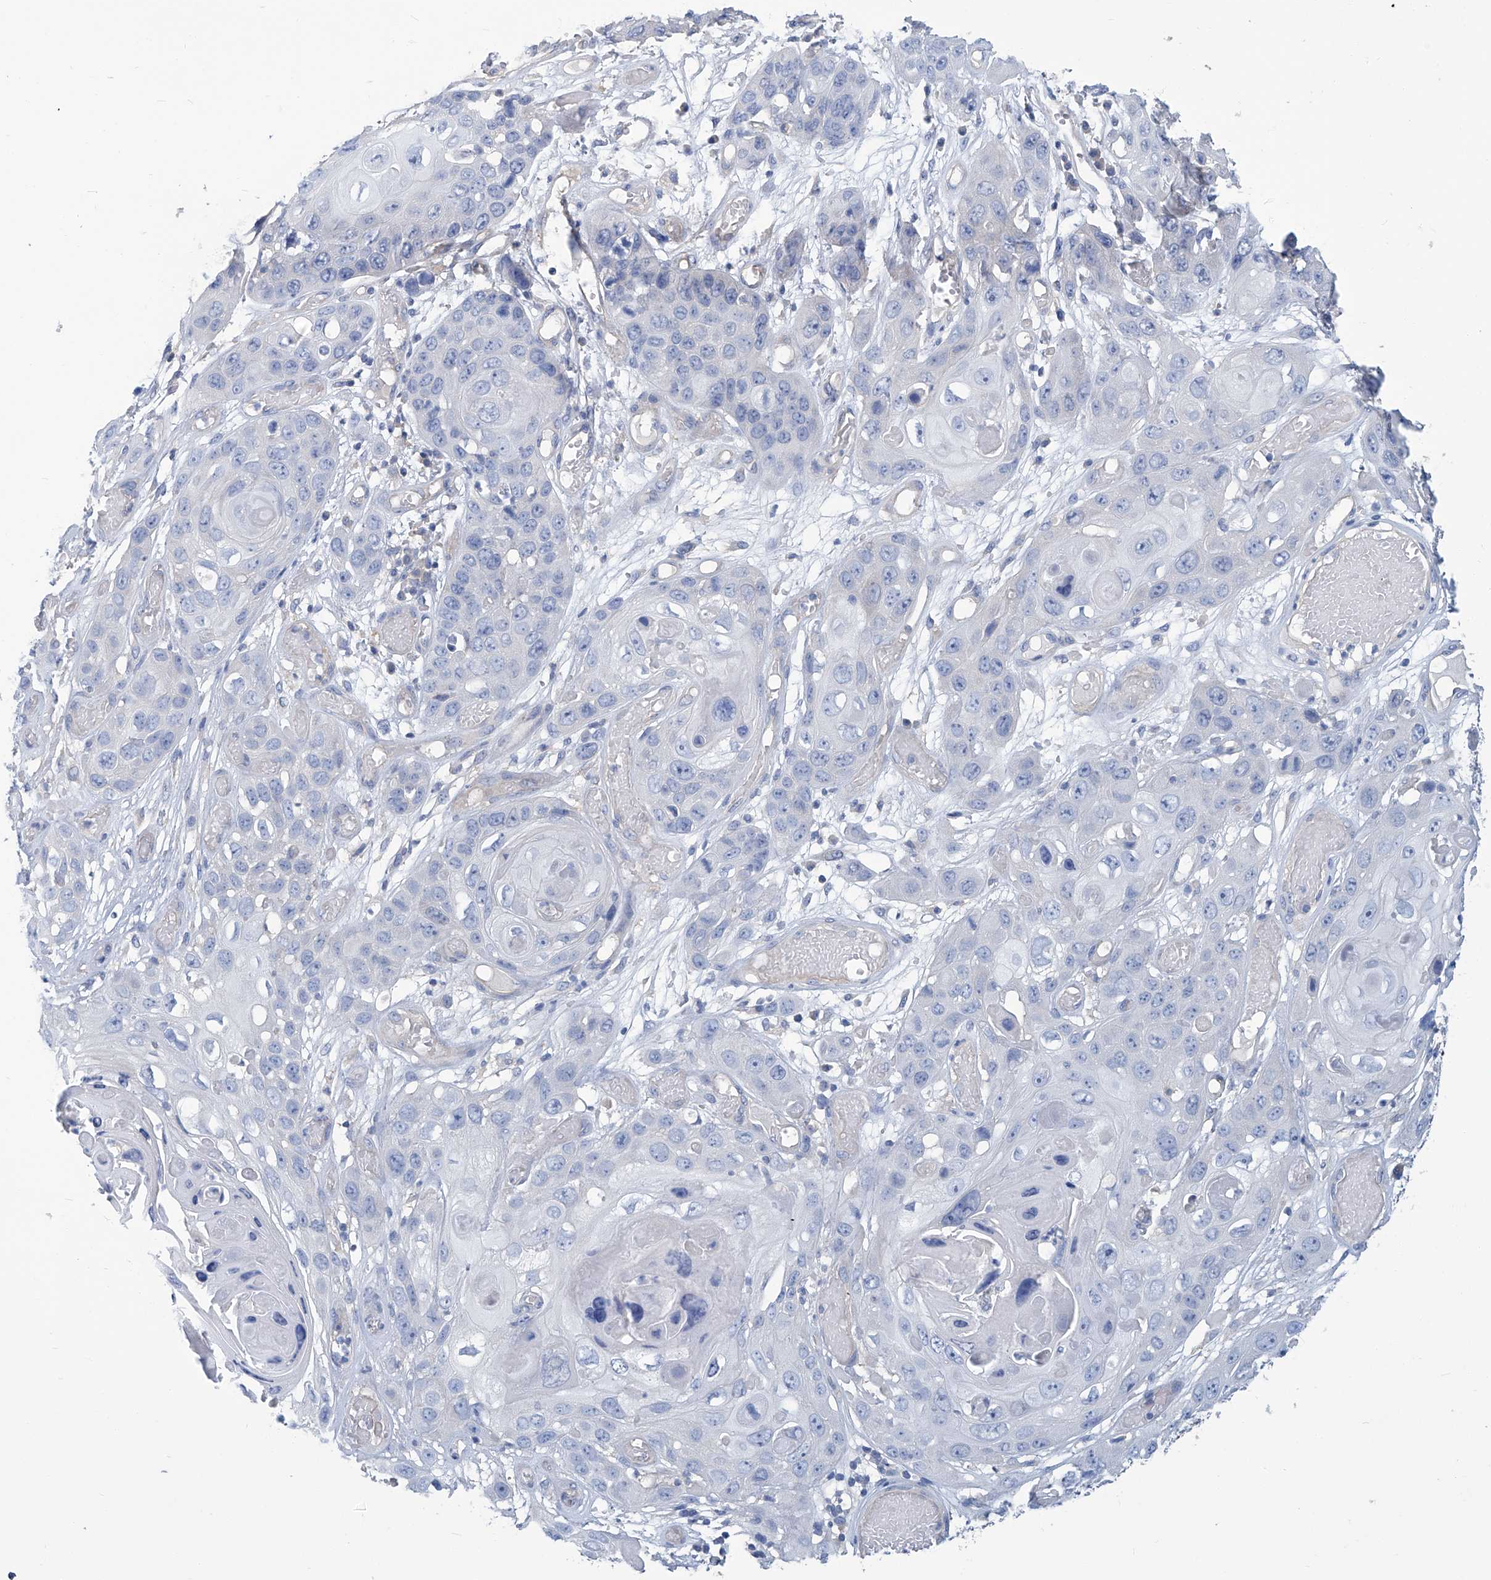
{"staining": {"intensity": "negative", "quantity": "none", "location": "none"}, "tissue": "skin cancer", "cell_type": "Tumor cells", "image_type": "cancer", "snomed": [{"axis": "morphology", "description": "Squamous cell carcinoma, NOS"}, {"axis": "topography", "description": "Skin"}], "caption": "Immunohistochemistry (IHC) histopathology image of neoplastic tissue: skin squamous cell carcinoma stained with DAB demonstrates no significant protein expression in tumor cells.", "gene": "PFKL", "patient": {"sex": "male", "age": 55}}